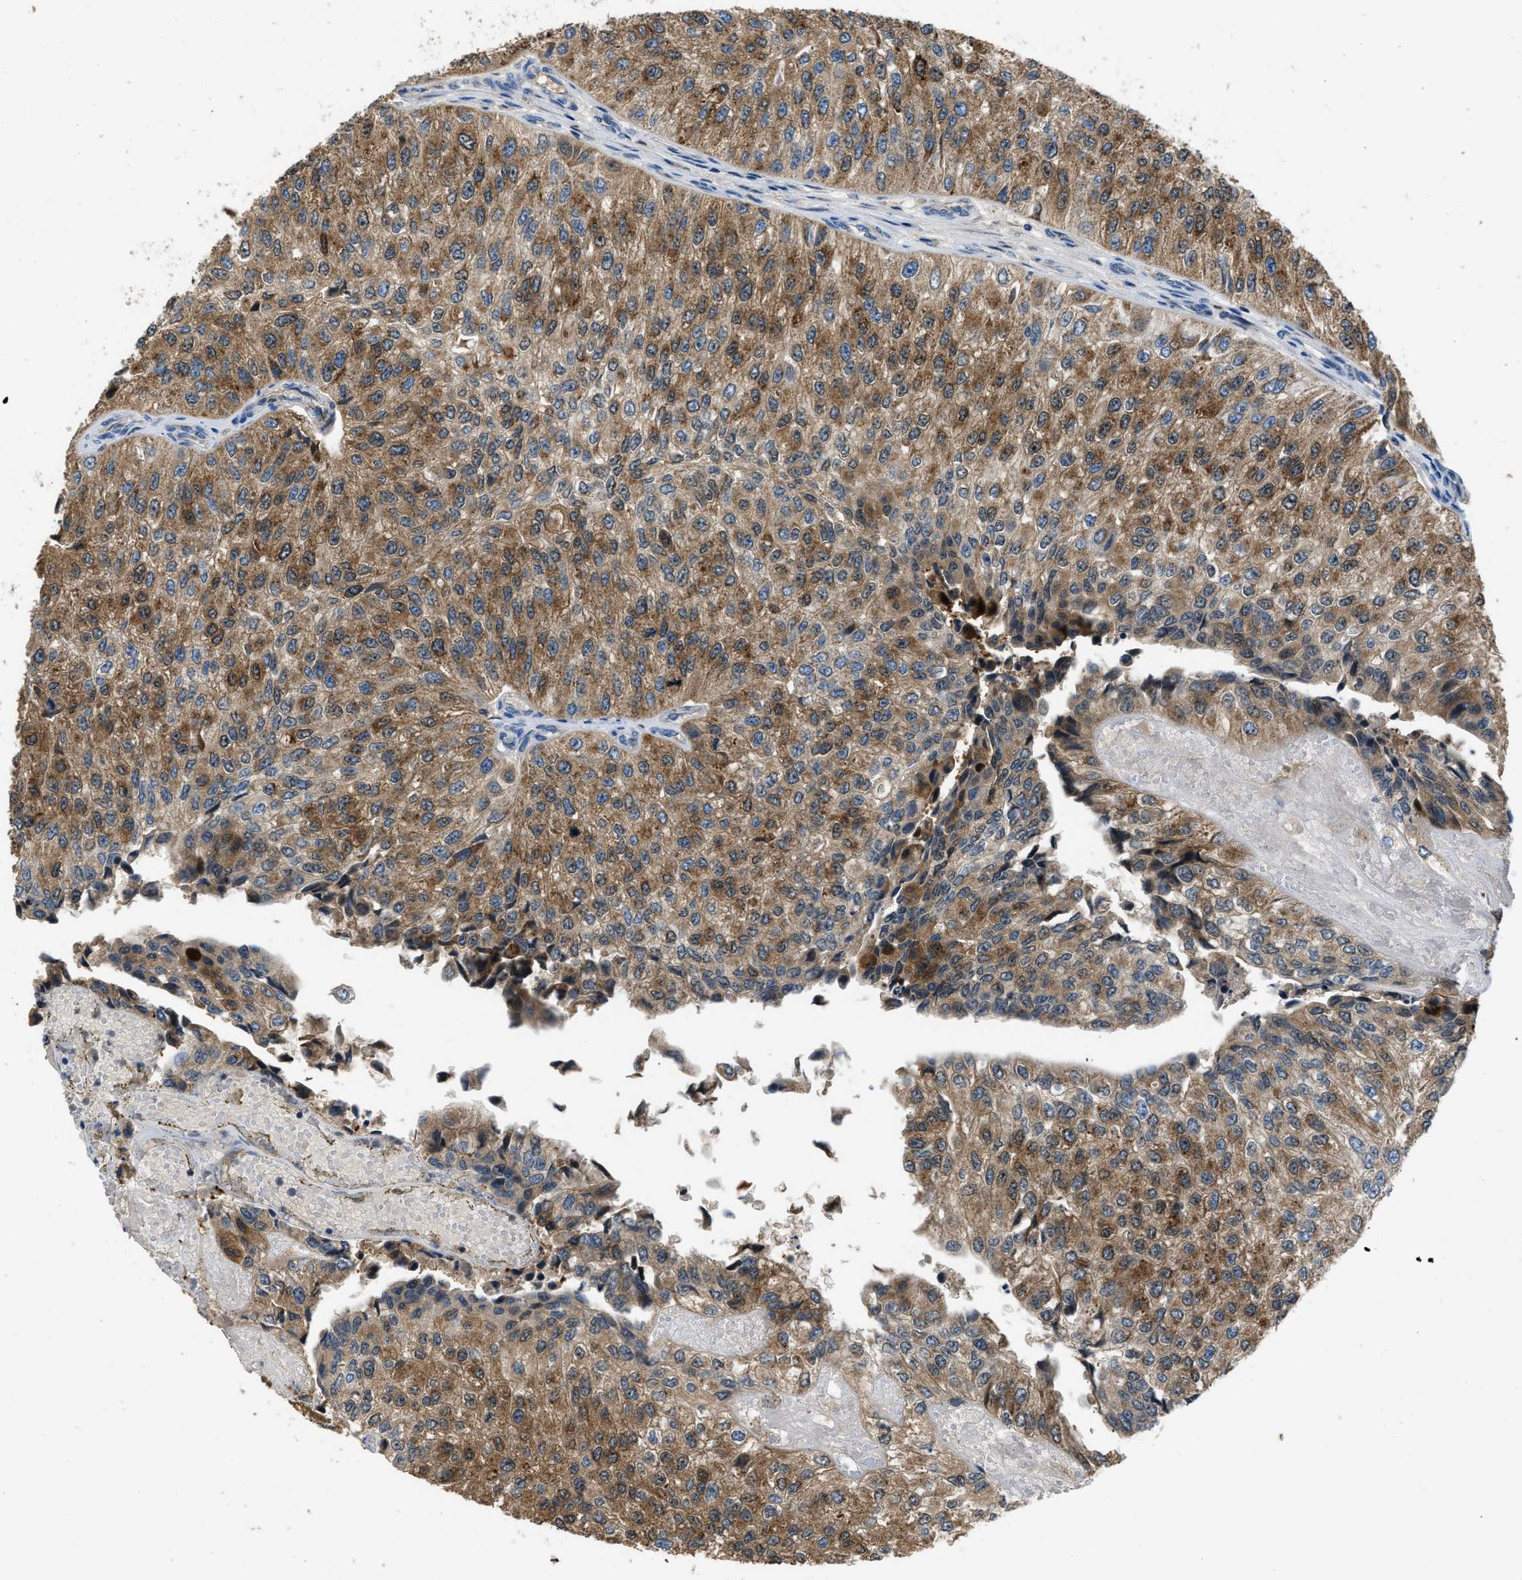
{"staining": {"intensity": "moderate", "quantity": ">75%", "location": "cytoplasmic/membranous"}, "tissue": "urothelial cancer", "cell_type": "Tumor cells", "image_type": "cancer", "snomed": [{"axis": "morphology", "description": "Urothelial carcinoma, High grade"}, {"axis": "topography", "description": "Kidney"}, {"axis": "topography", "description": "Urinary bladder"}], "caption": "DAB (3,3'-diaminobenzidine) immunohistochemical staining of human urothelial cancer exhibits moderate cytoplasmic/membranous protein staining in approximately >75% of tumor cells.", "gene": "TOMM34", "patient": {"sex": "male", "age": 77}}